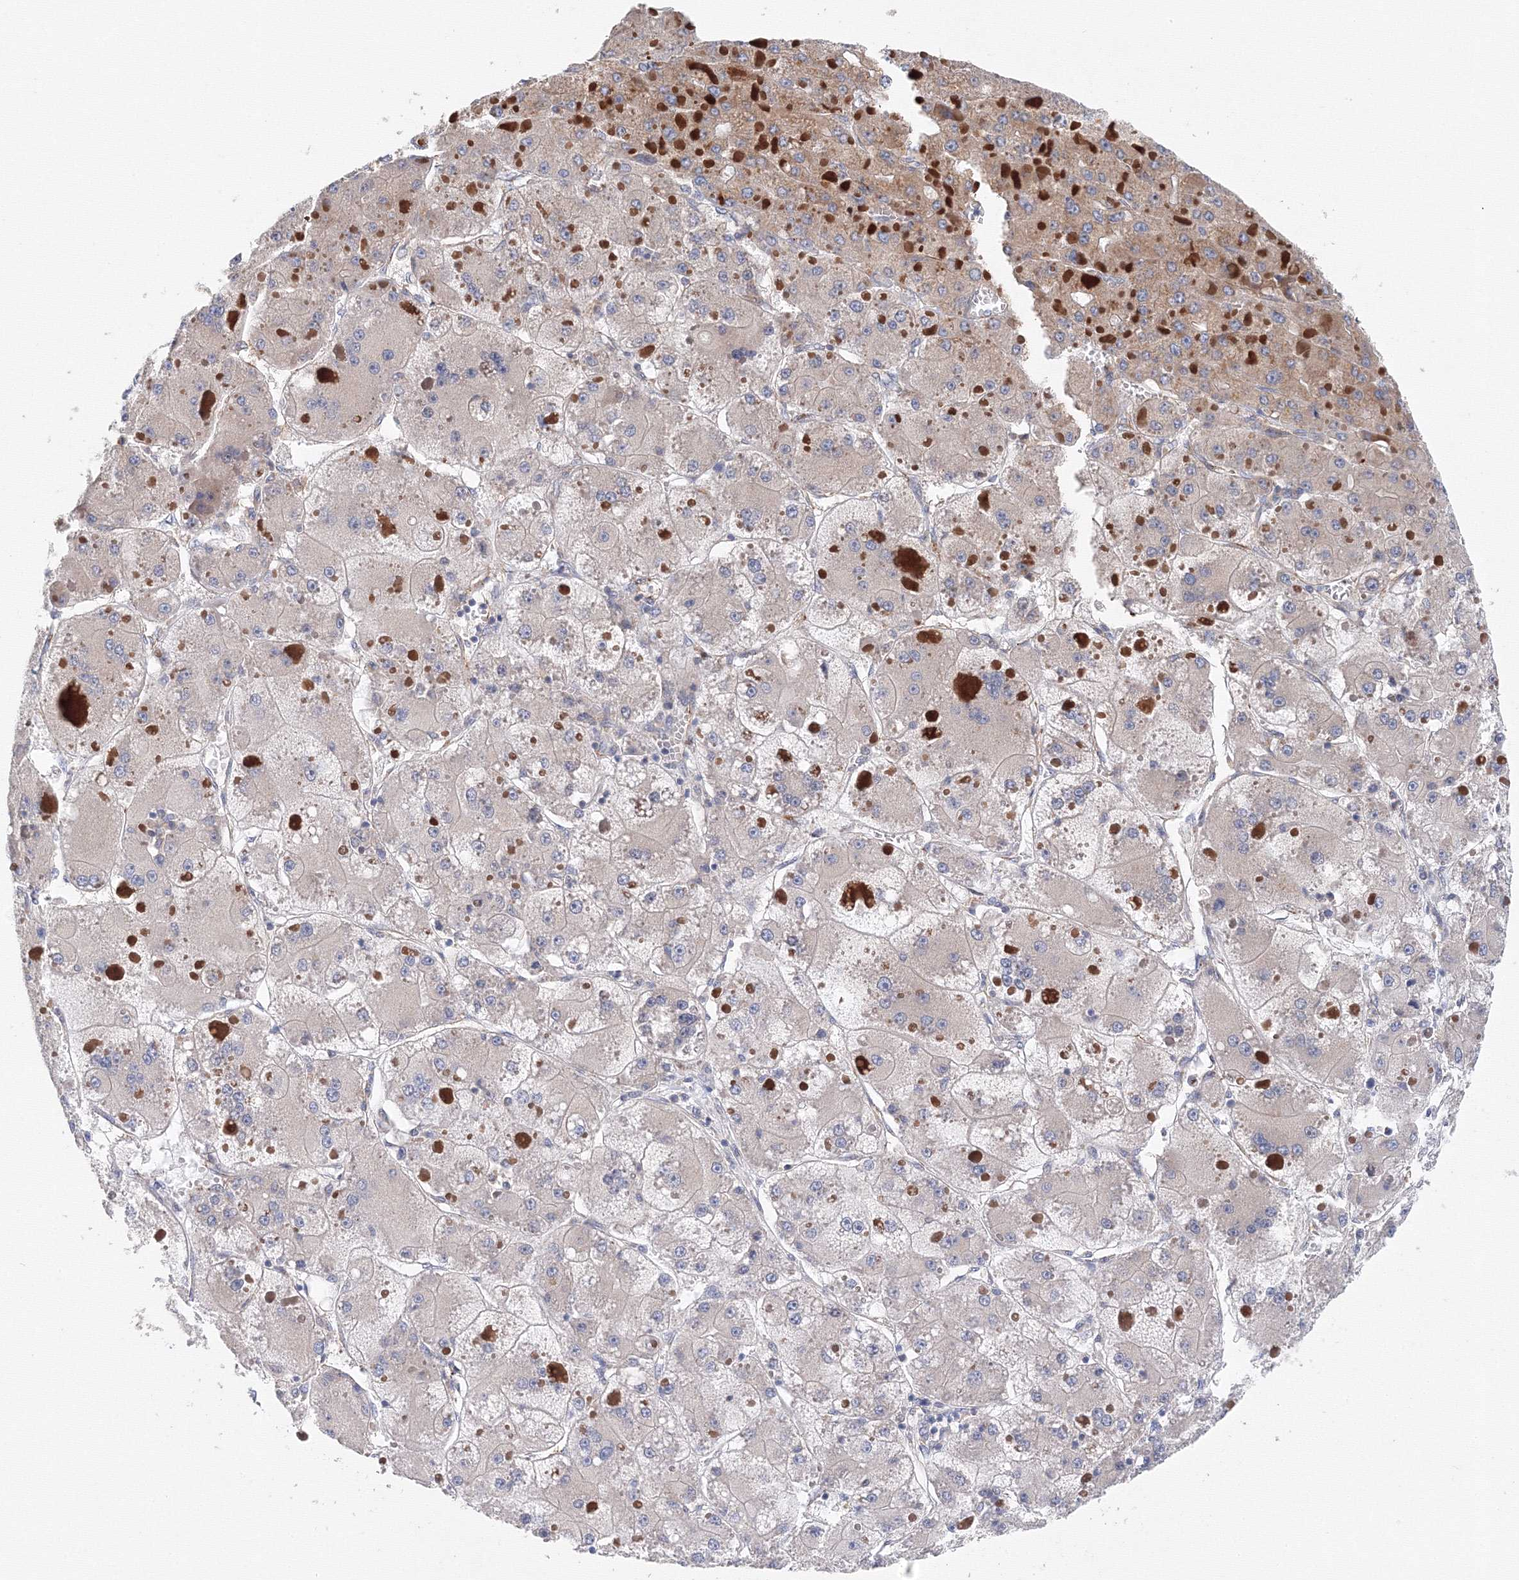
{"staining": {"intensity": "negative", "quantity": "none", "location": "none"}, "tissue": "liver cancer", "cell_type": "Tumor cells", "image_type": "cancer", "snomed": [{"axis": "morphology", "description": "Carcinoma, Hepatocellular, NOS"}, {"axis": "topography", "description": "Liver"}], "caption": "A micrograph of human hepatocellular carcinoma (liver) is negative for staining in tumor cells.", "gene": "DIS3L2", "patient": {"sex": "female", "age": 73}}